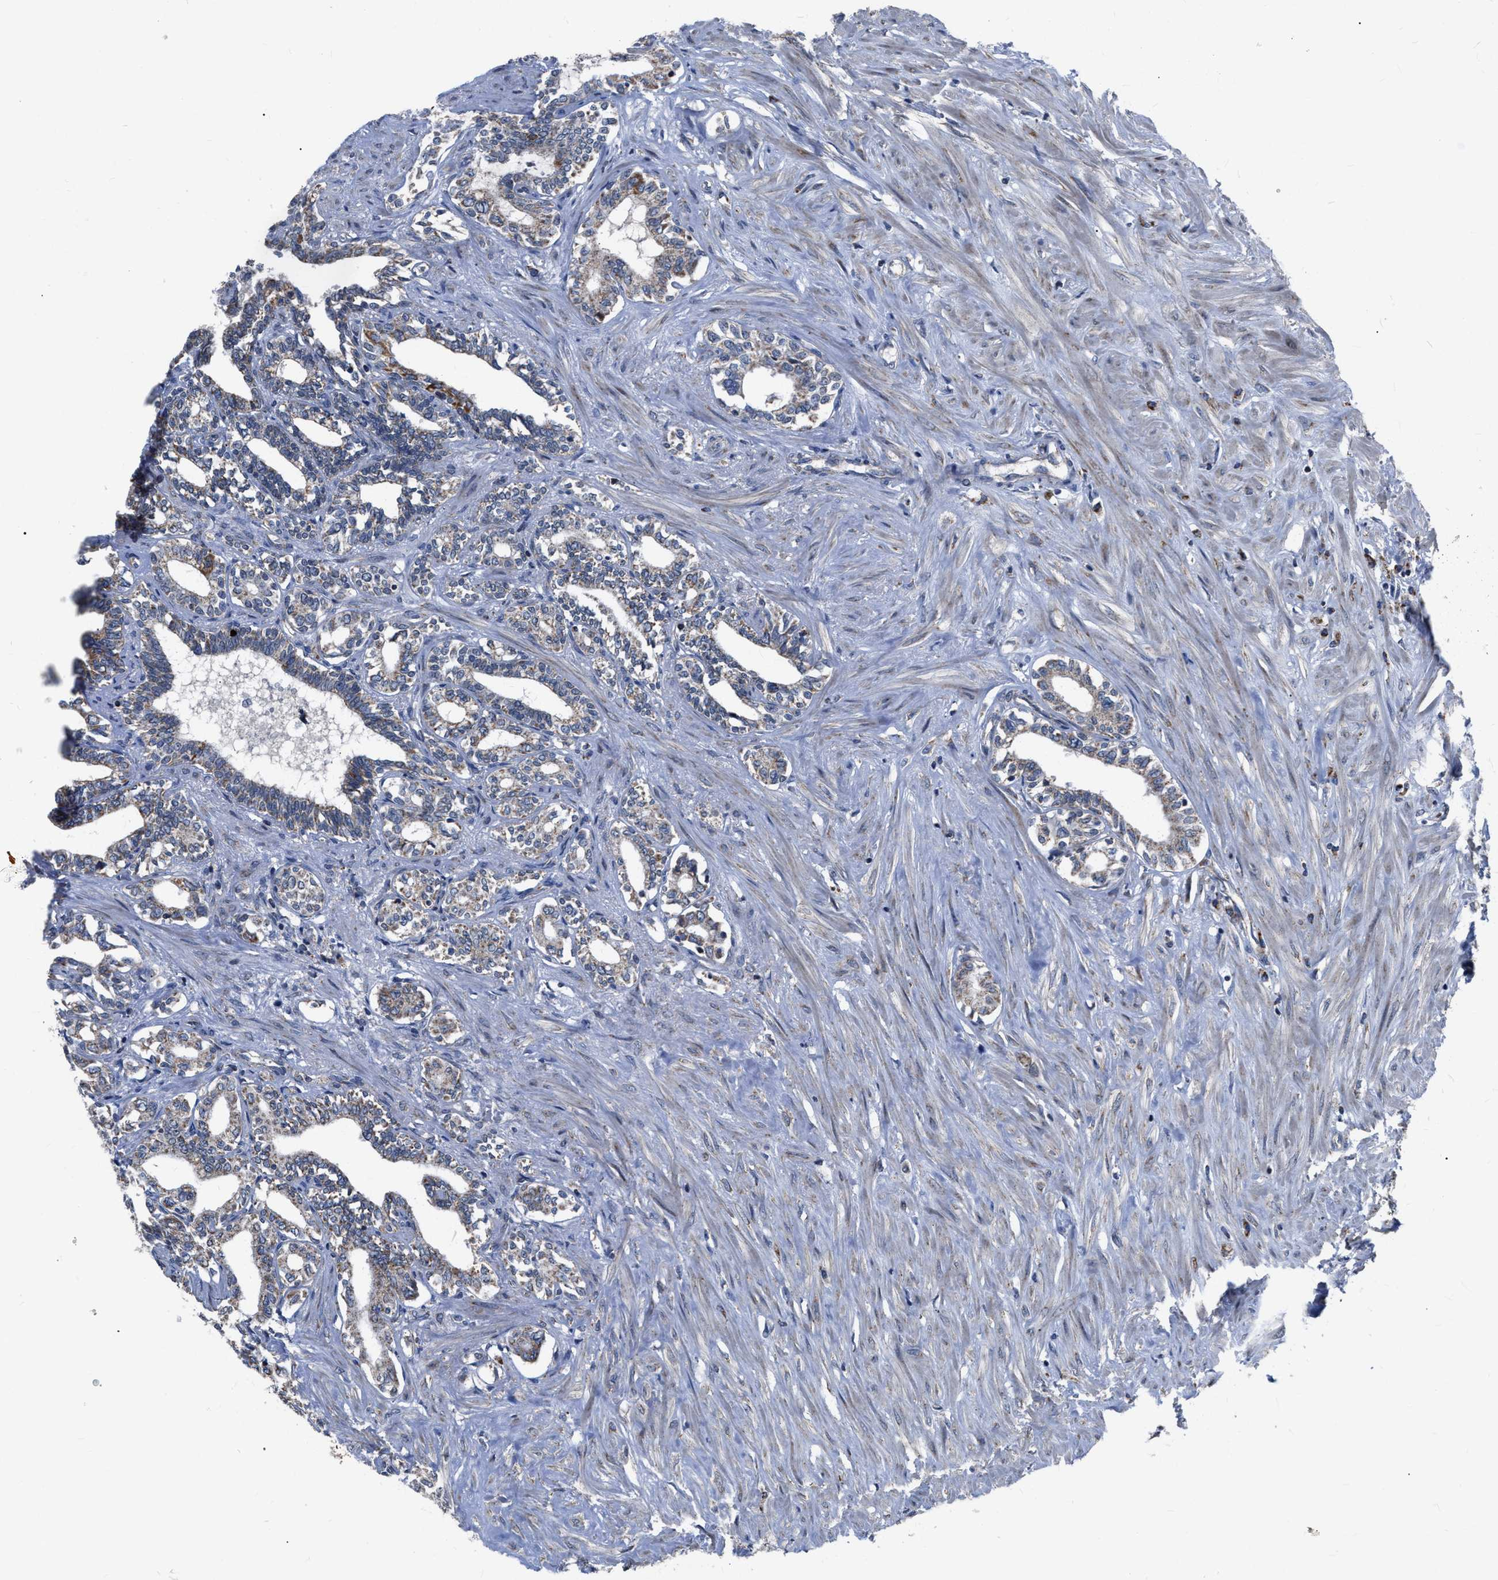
{"staining": {"intensity": "moderate", "quantity": "25%-75%", "location": "cytoplasmic/membranous"}, "tissue": "seminal vesicle", "cell_type": "Glandular cells", "image_type": "normal", "snomed": [{"axis": "morphology", "description": "Normal tissue, NOS"}, {"axis": "morphology", "description": "Adenocarcinoma, High grade"}, {"axis": "topography", "description": "Prostate"}, {"axis": "topography", "description": "Seminal veicle"}], "caption": "The immunohistochemical stain shows moderate cytoplasmic/membranous positivity in glandular cells of benign seminal vesicle.", "gene": "DDX56", "patient": {"sex": "male", "age": 55}}